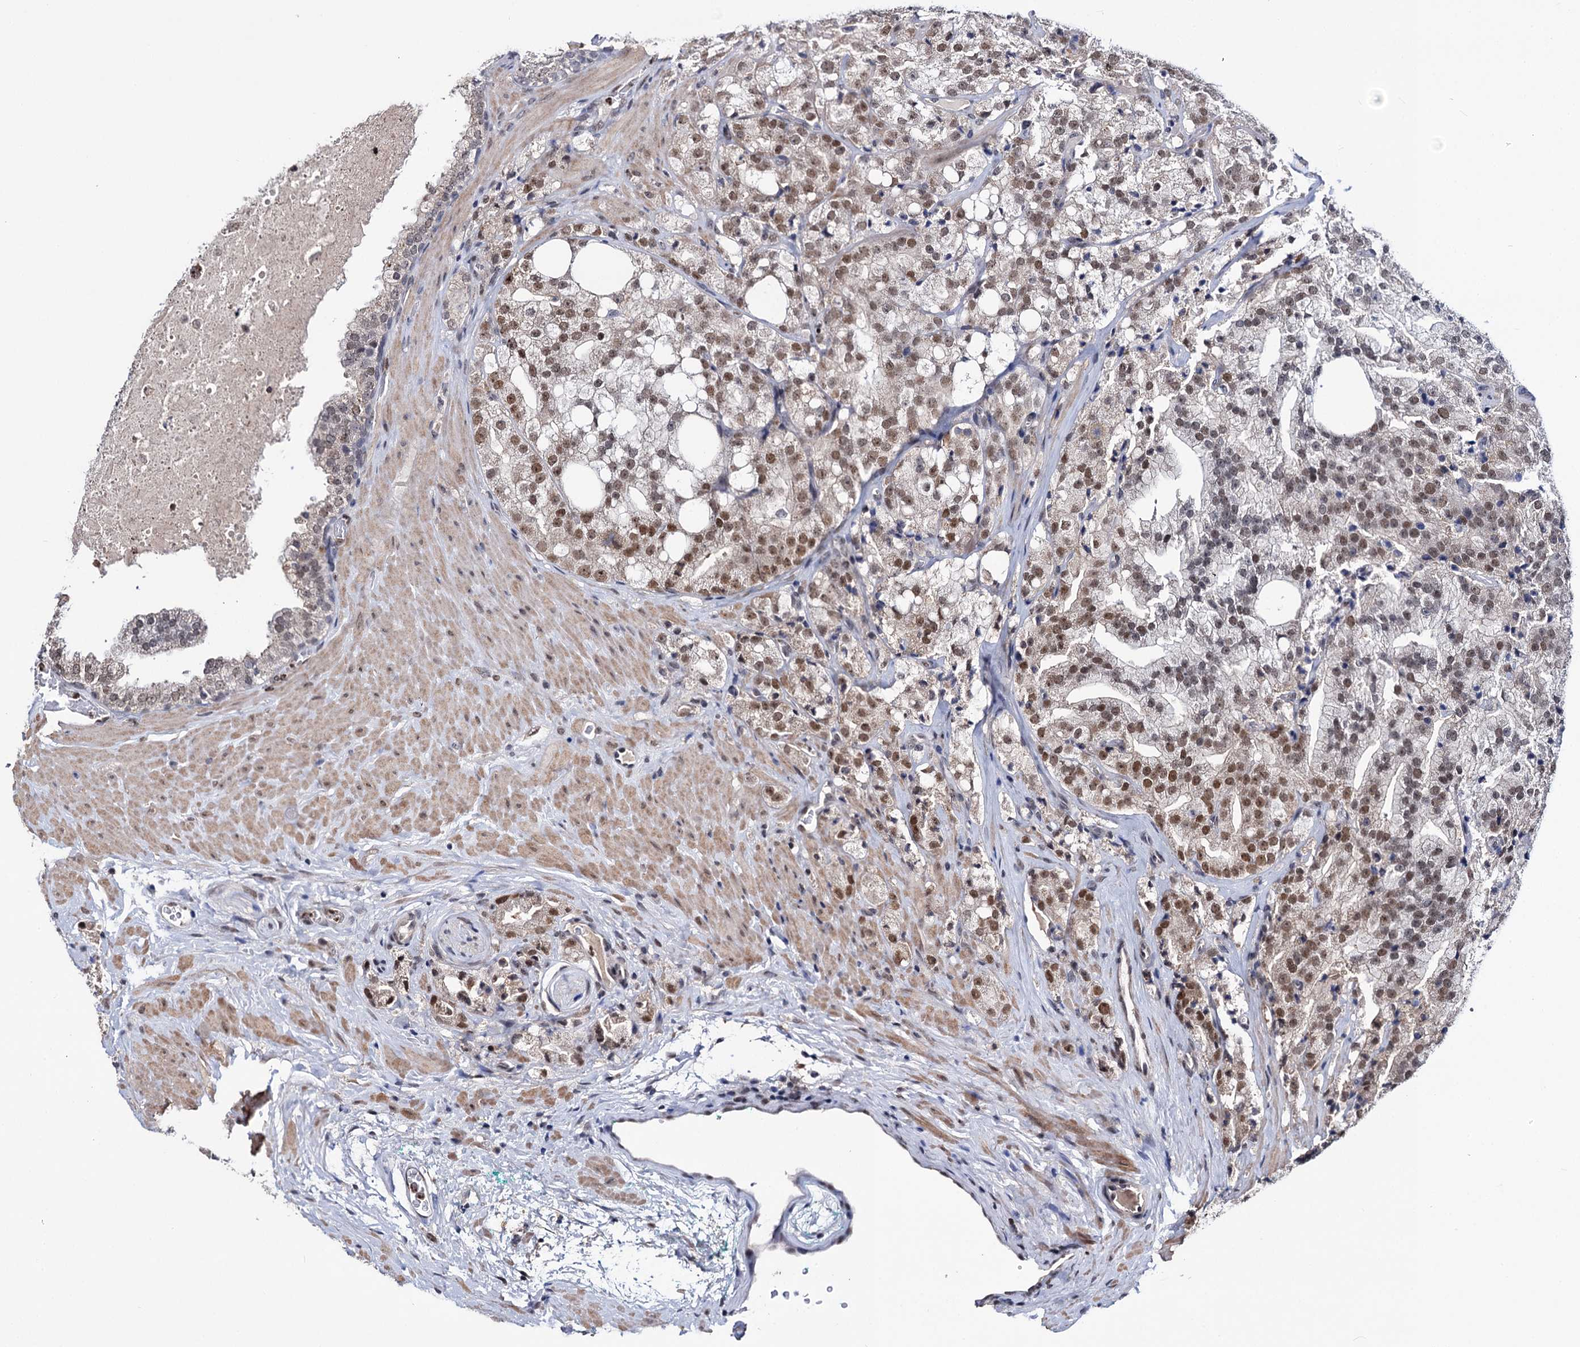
{"staining": {"intensity": "moderate", "quantity": ">75%", "location": "nuclear"}, "tissue": "prostate cancer", "cell_type": "Tumor cells", "image_type": "cancer", "snomed": [{"axis": "morphology", "description": "Adenocarcinoma, High grade"}, {"axis": "topography", "description": "Prostate"}], "caption": "Protein expression analysis of prostate cancer shows moderate nuclear positivity in about >75% of tumor cells.", "gene": "SMCHD1", "patient": {"sex": "male", "age": 64}}